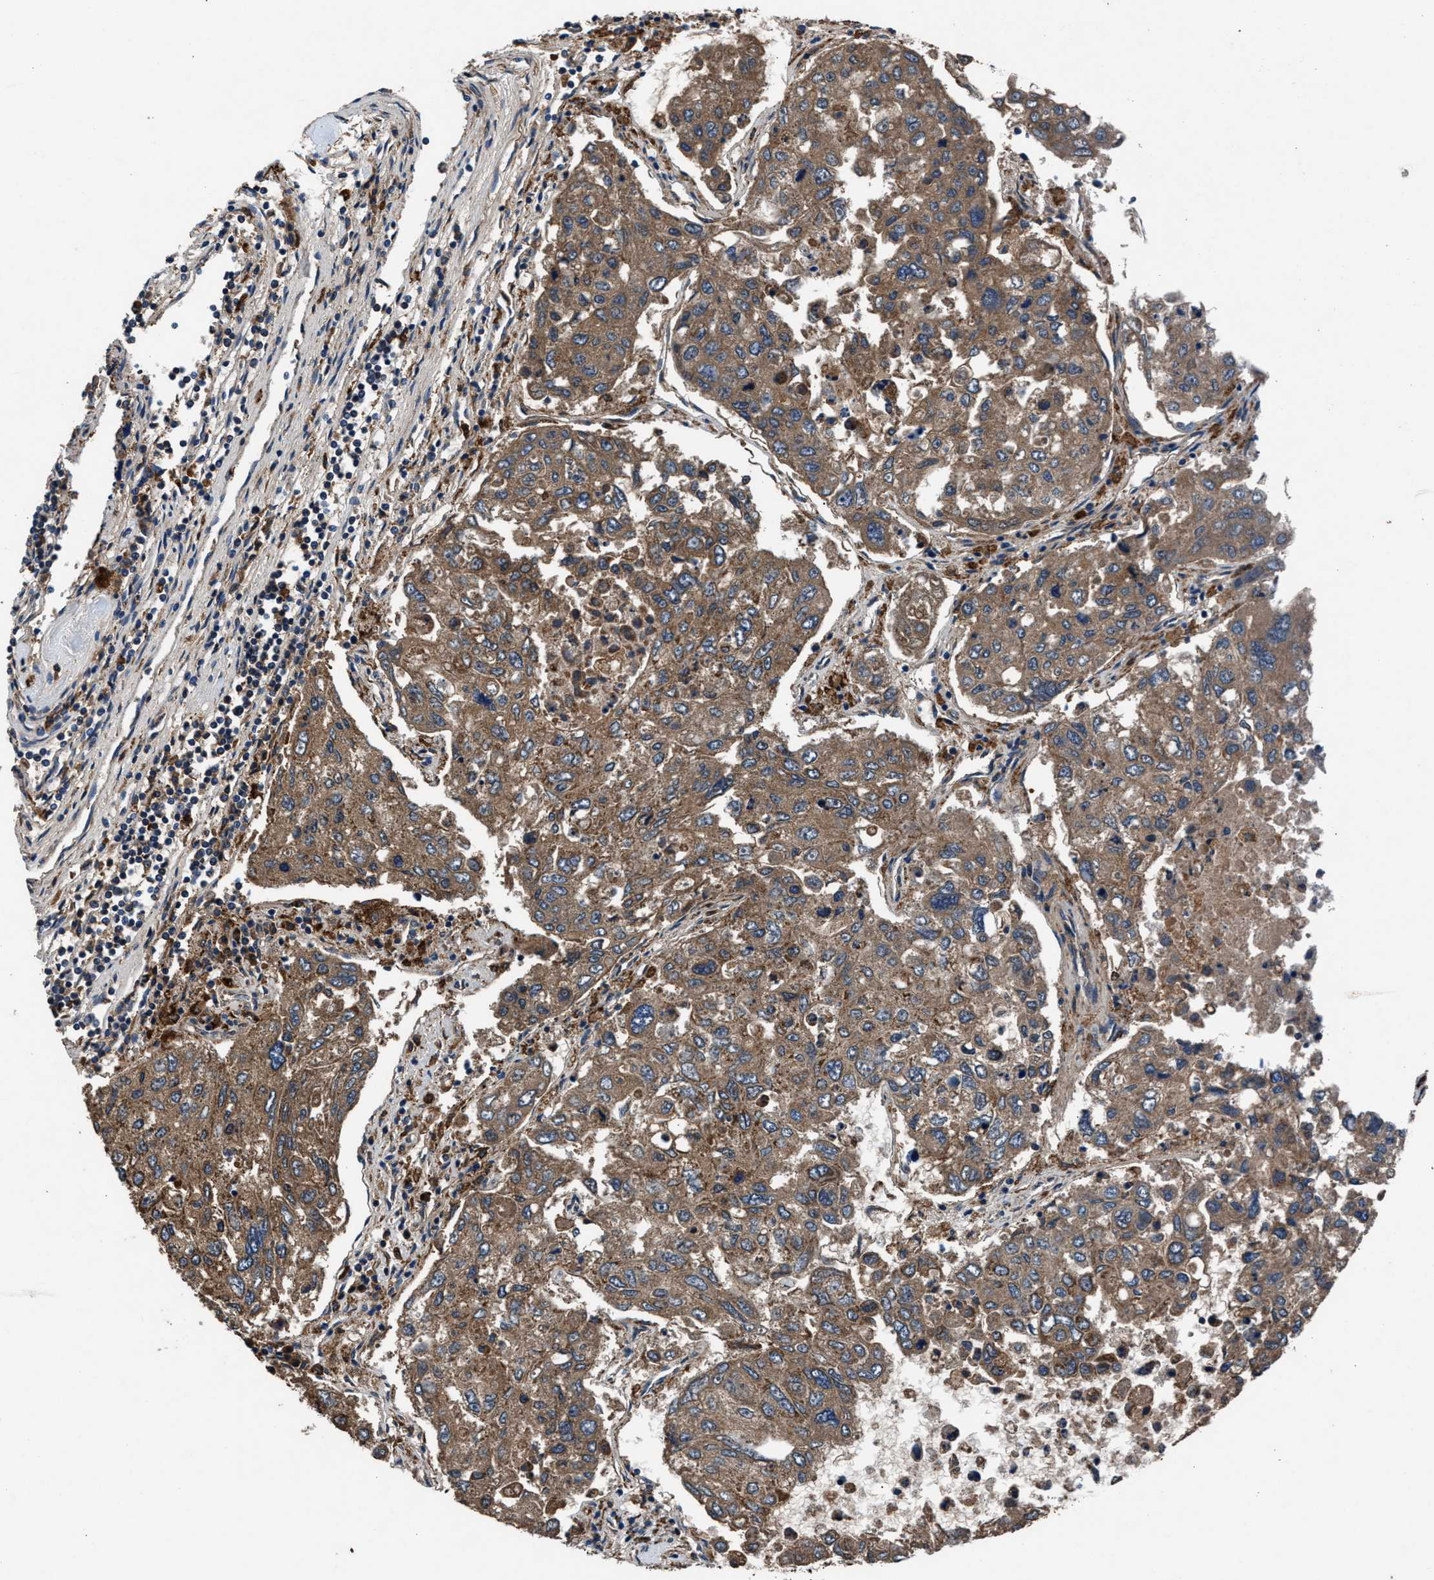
{"staining": {"intensity": "moderate", "quantity": ">75%", "location": "cytoplasmic/membranous"}, "tissue": "urothelial cancer", "cell_type": "Tumor cells", "image_type": "cancer", "snomed": [{"axis": "morphology", "description": "Urothelial carcinoma, High grade"}, {"axis": "topography", "description": "Lymph node"}, {"axis": "topography", "description": "Urinary bladder"}], "caption": "A high-resolution histopathology image shows immunohistochemistry (IHC) staining of urothelial cancer, which demonstrates moderate cytoplasmic/membranous expression in approximately >75% of tumor cells.", "gene": "FAM221A", "patient": {"sex": "male", "age": 51}}